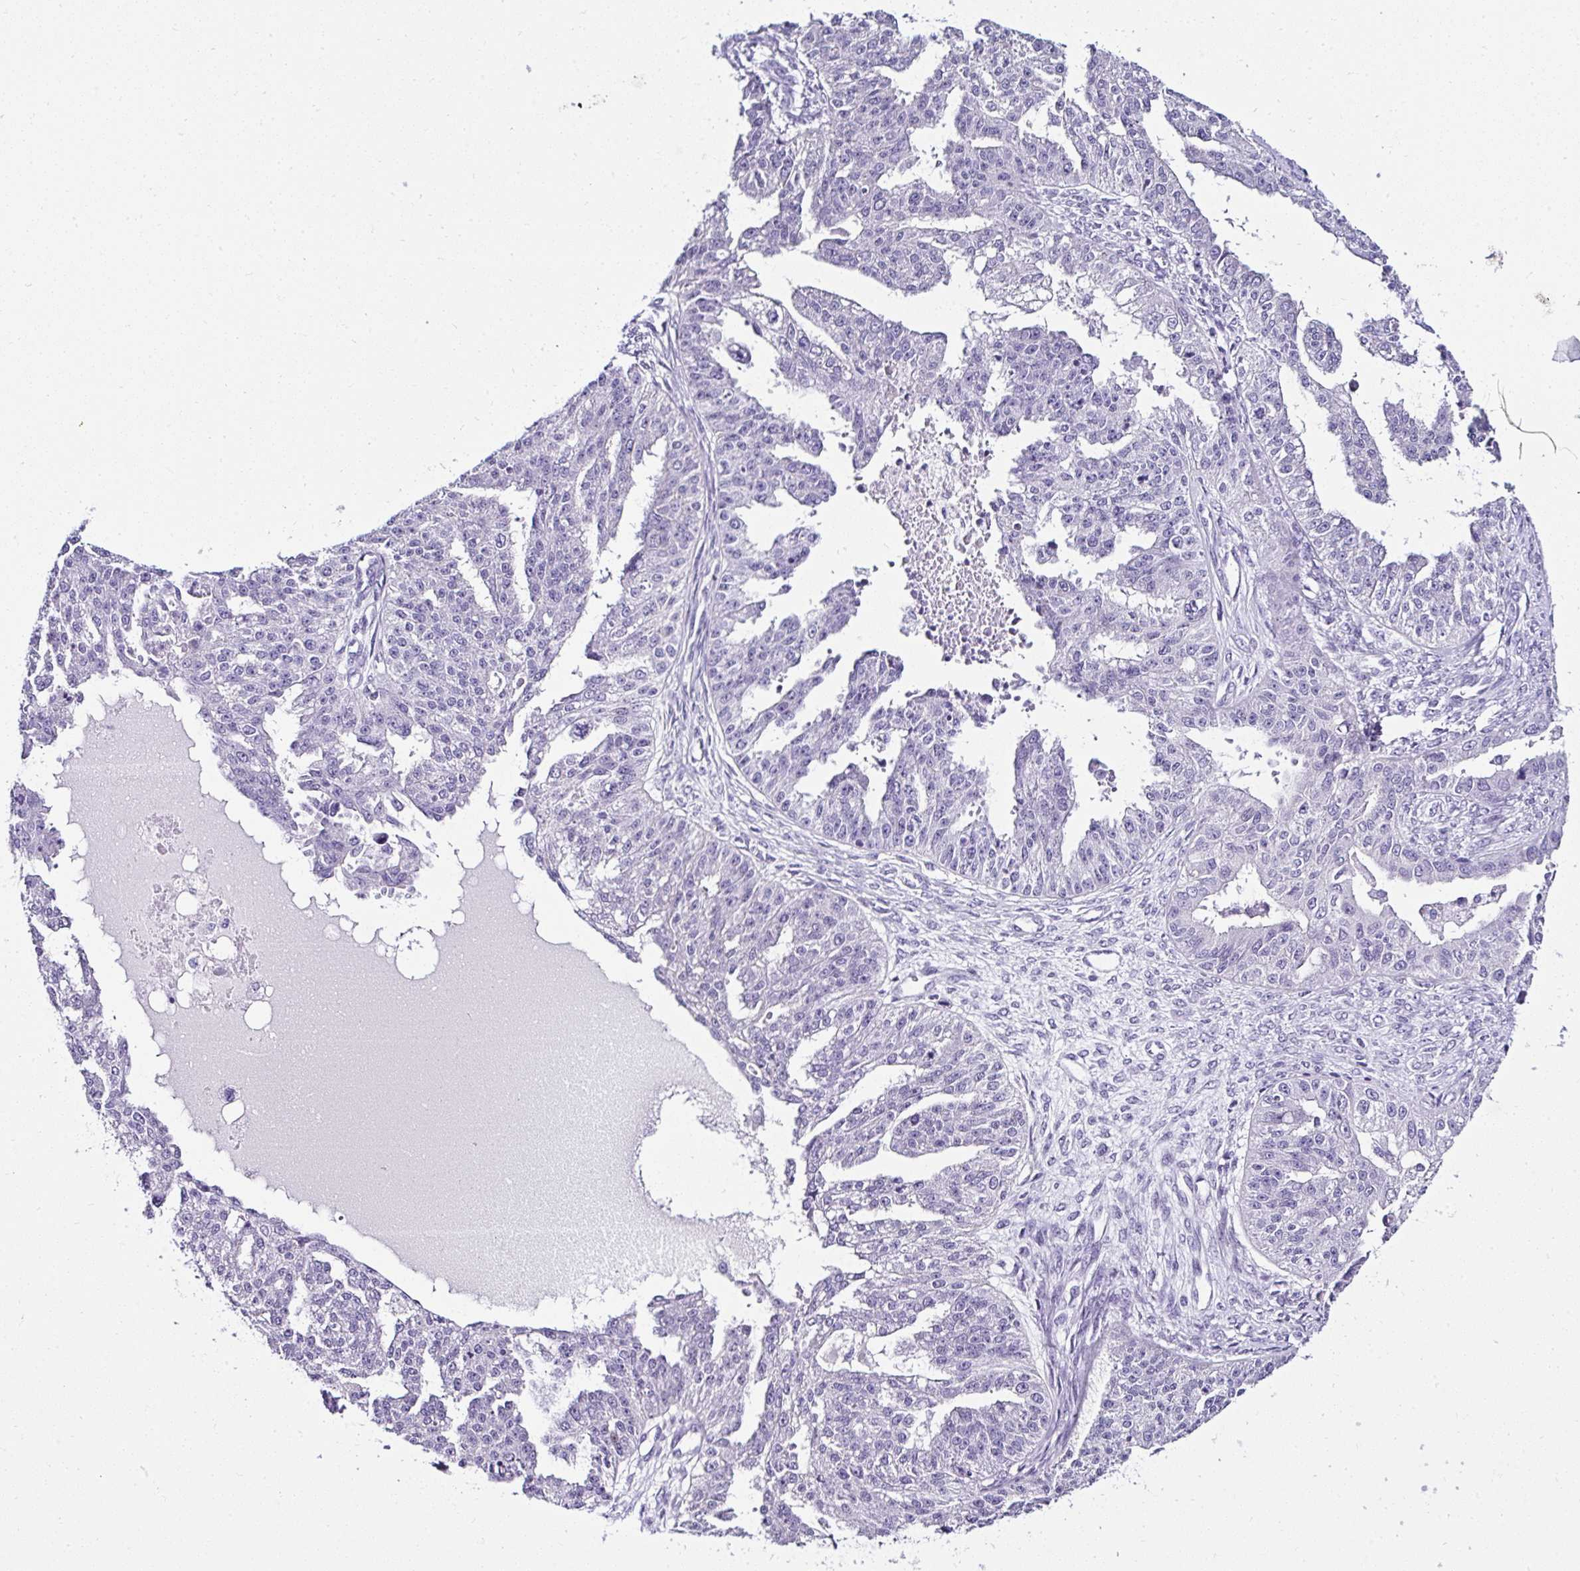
{"staining": {"intensity": "negative", "quantity": "none", "location": "none"}, "tissue": "ovarian cancer", "cell_type": "Tumor cells", "image_type": "cancer", "snomed": [{"axis": "morphology", "description": "Cystadenocarcinoma, serous, NOS"}, {"axis": "topography", "description": "Ovary"}], "caption": "Immunohistochemistry micrograph of human serous cystadenocarcinoma (ovarian) stained for a protein (brown), which reveals no staining in tumor cells.", "gene": "RNF183", "patient": {"sex": "female", "age": 58}}